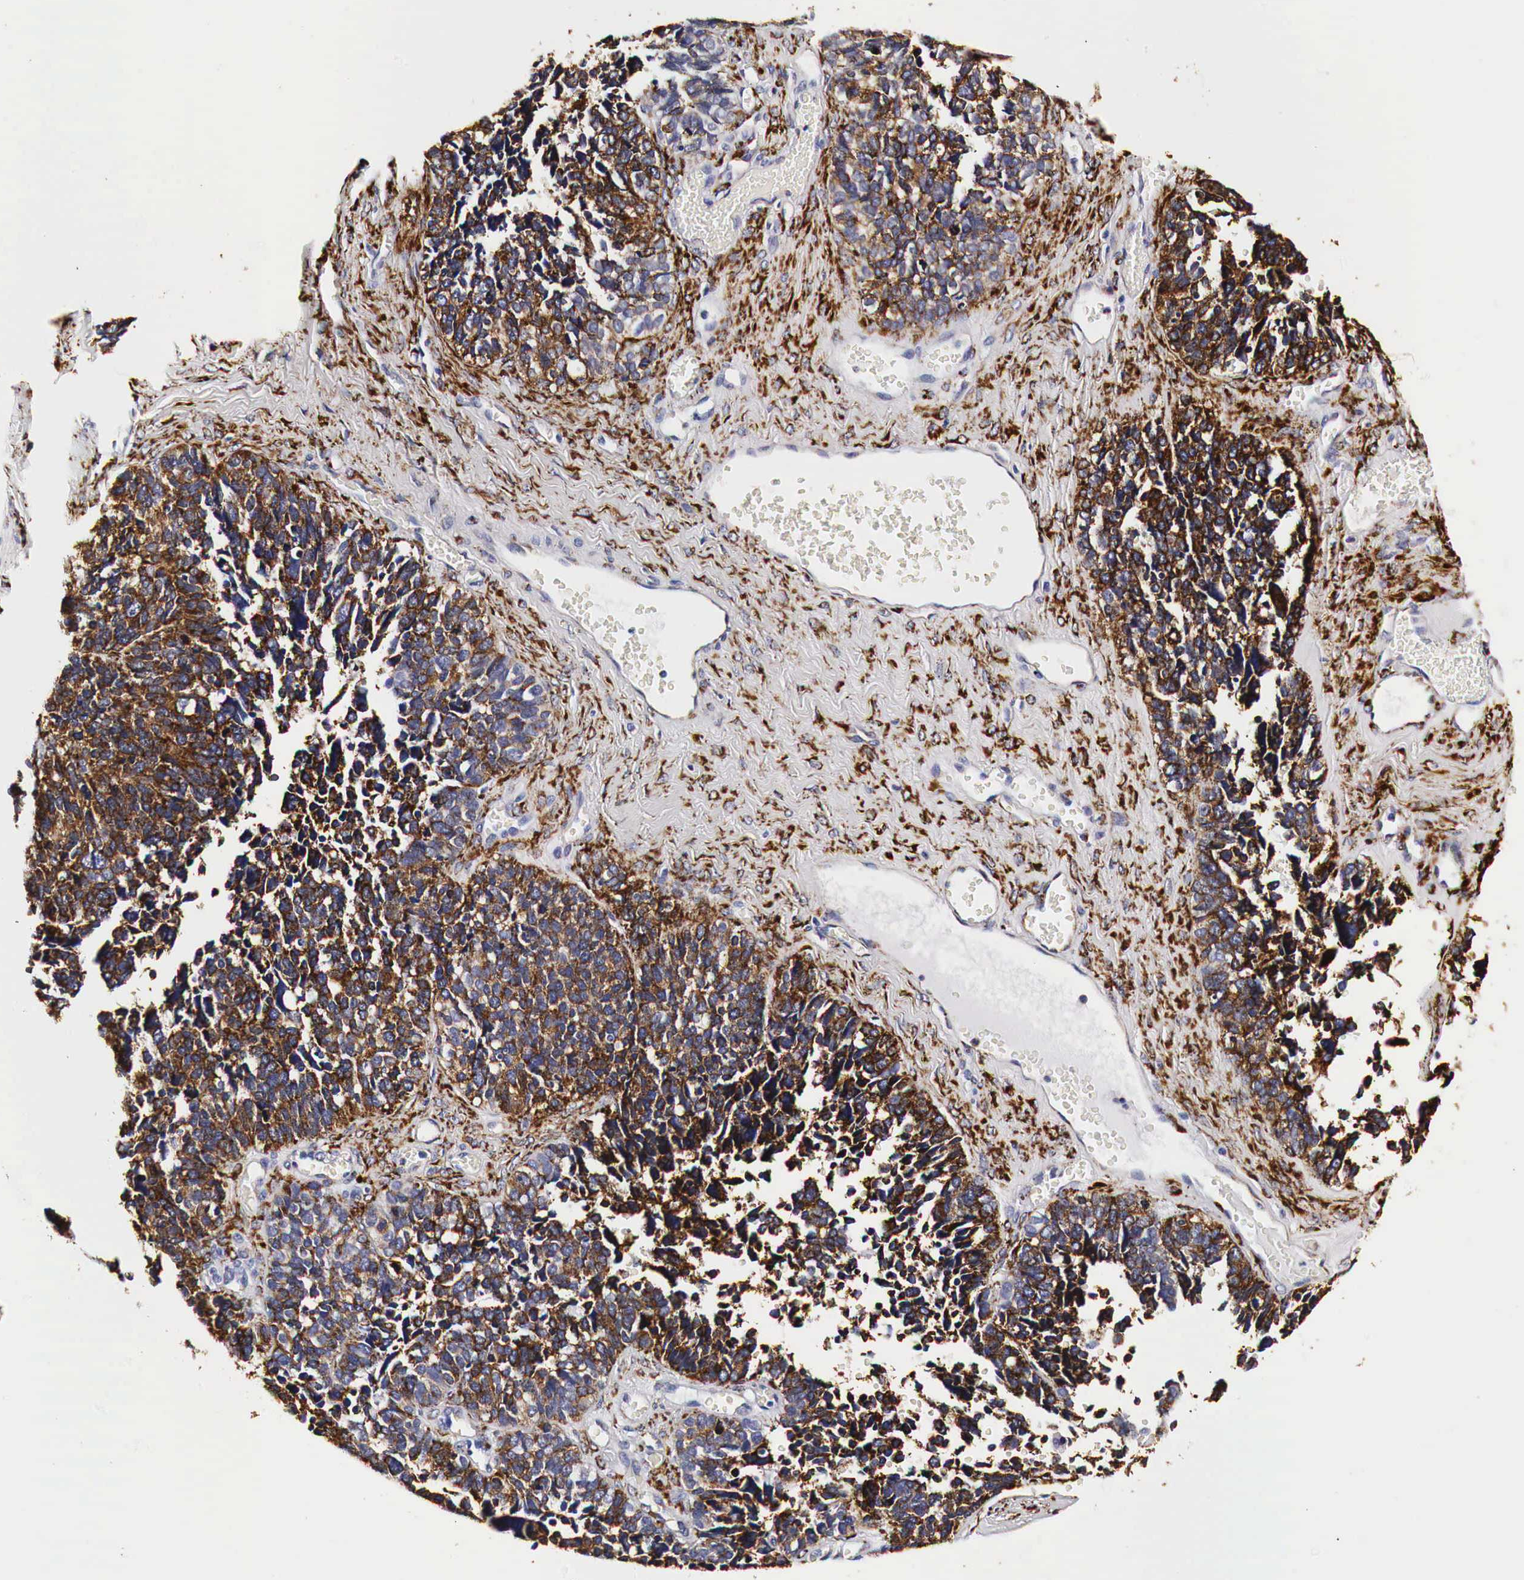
{"staining": {"intensity": "strong", "quantity": ">75%", "location": "cytoplasmic/membranous"}, "tissue": "ovarian cancer", "cell_type": "Tumor cells", "image_type": "cancer", "snomed": [{"axis": "morphology", "description": "Cystadenocarcinoma, serous, NOS"}, {"axis": "topography", "description": "Ovary"}], "caption": "A brown stain highlights strong cytoplasmic/membranous expression of a protein in ovarian cancer tumor cells. The staining was performed using DAB, with brown indicating positive protein expression. Nuclei are stained blue with hematoxylin.", "gene": "CKAP4", "patient": {"sex": "female", "age": 77}}